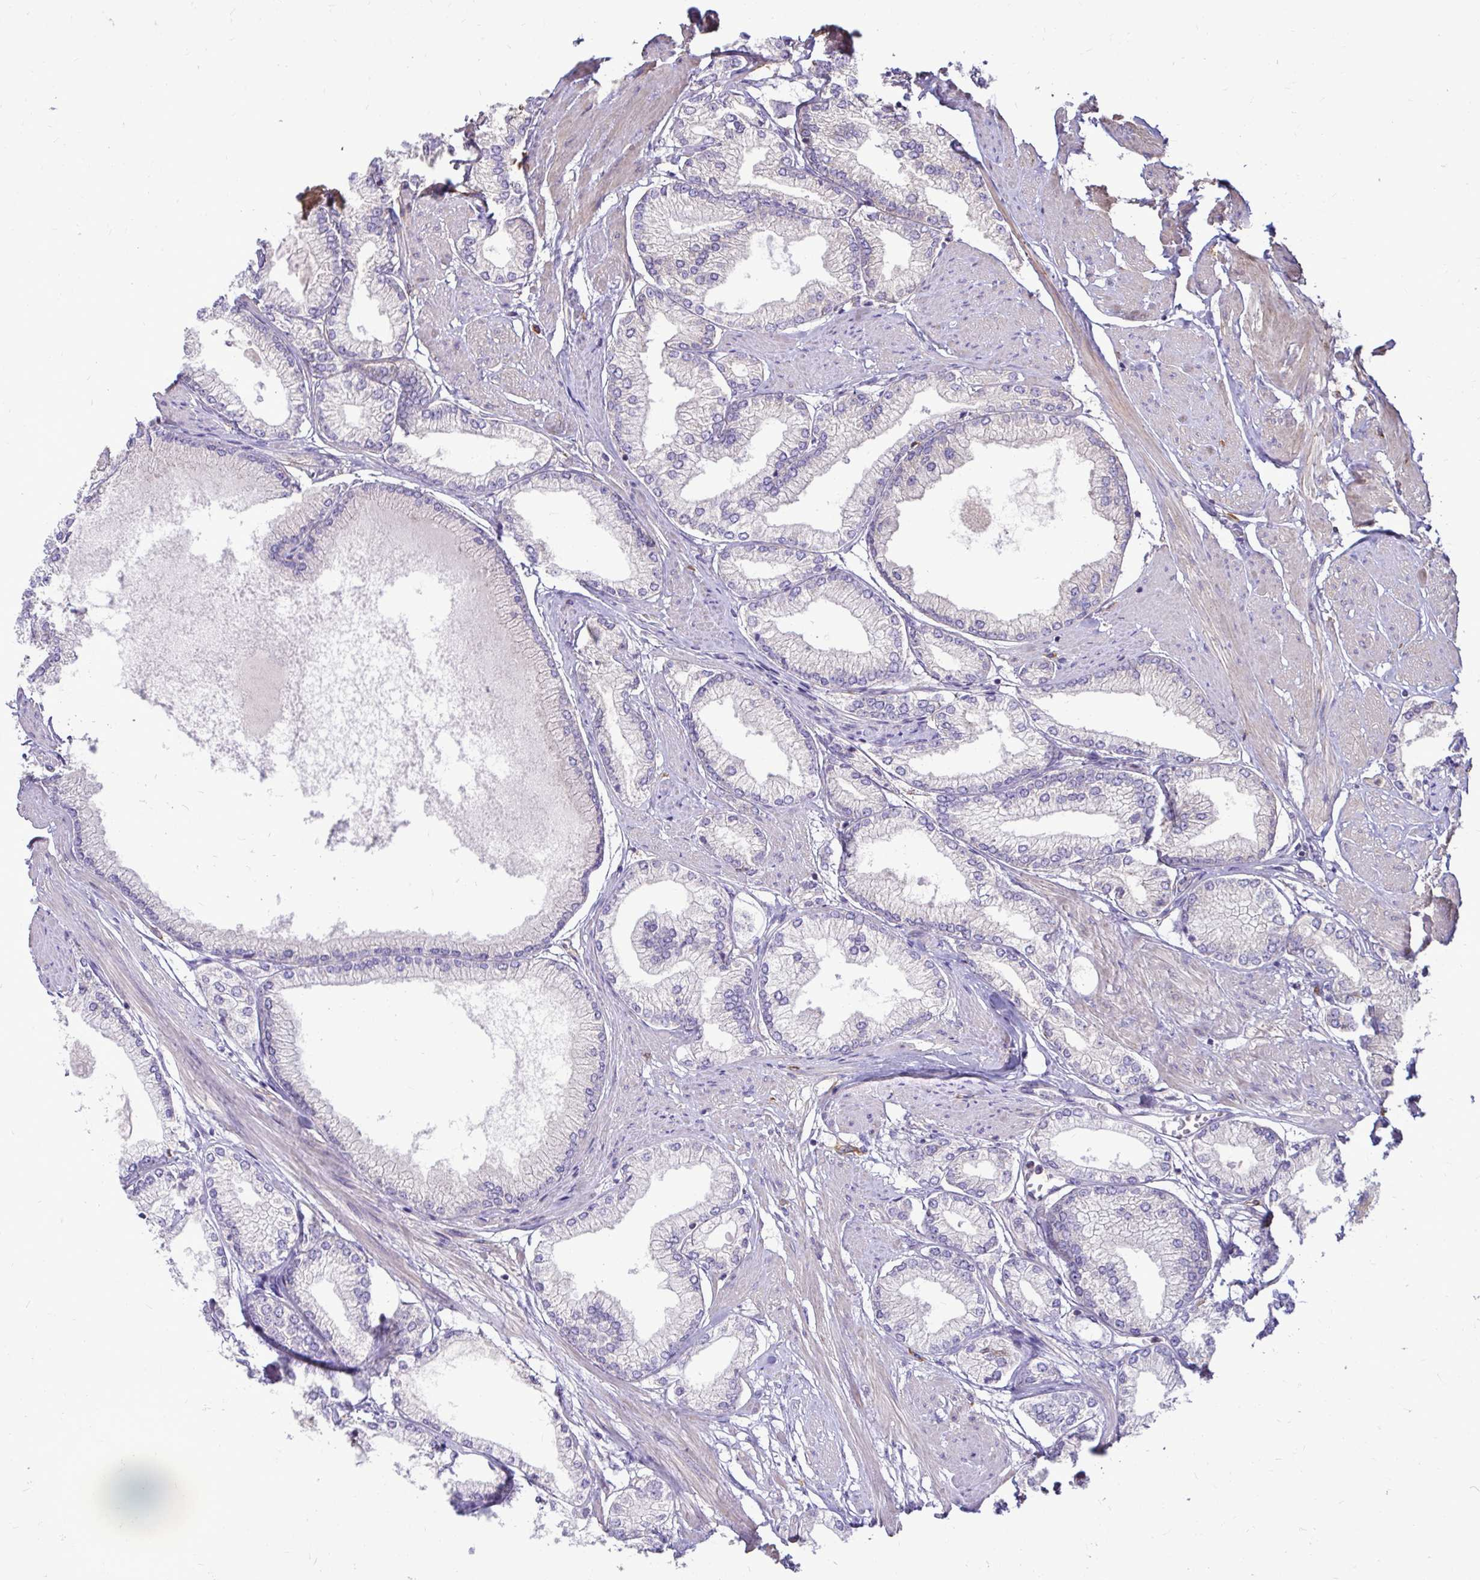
{"staining": {"intensity": "negative", "quantity": "none", "location": "none"}, "tissue": "prostate cancer", "cell_type": "Tumor cells", "image_type": "cancer", "snomed": [{"axis": "morphology", "description": "Adenocarcinoma, High grade"}, {"axis": "topography", "description": "Prostate"}], "caption": "Immunohistochemistry micrograph of prostate cancer (adenocarcinoma (high-grade)) stained for a protein (brown), which shows no staining in tumor cells.", "gene": "FMR1", "patient": {"sex": "male", "age": 68}}